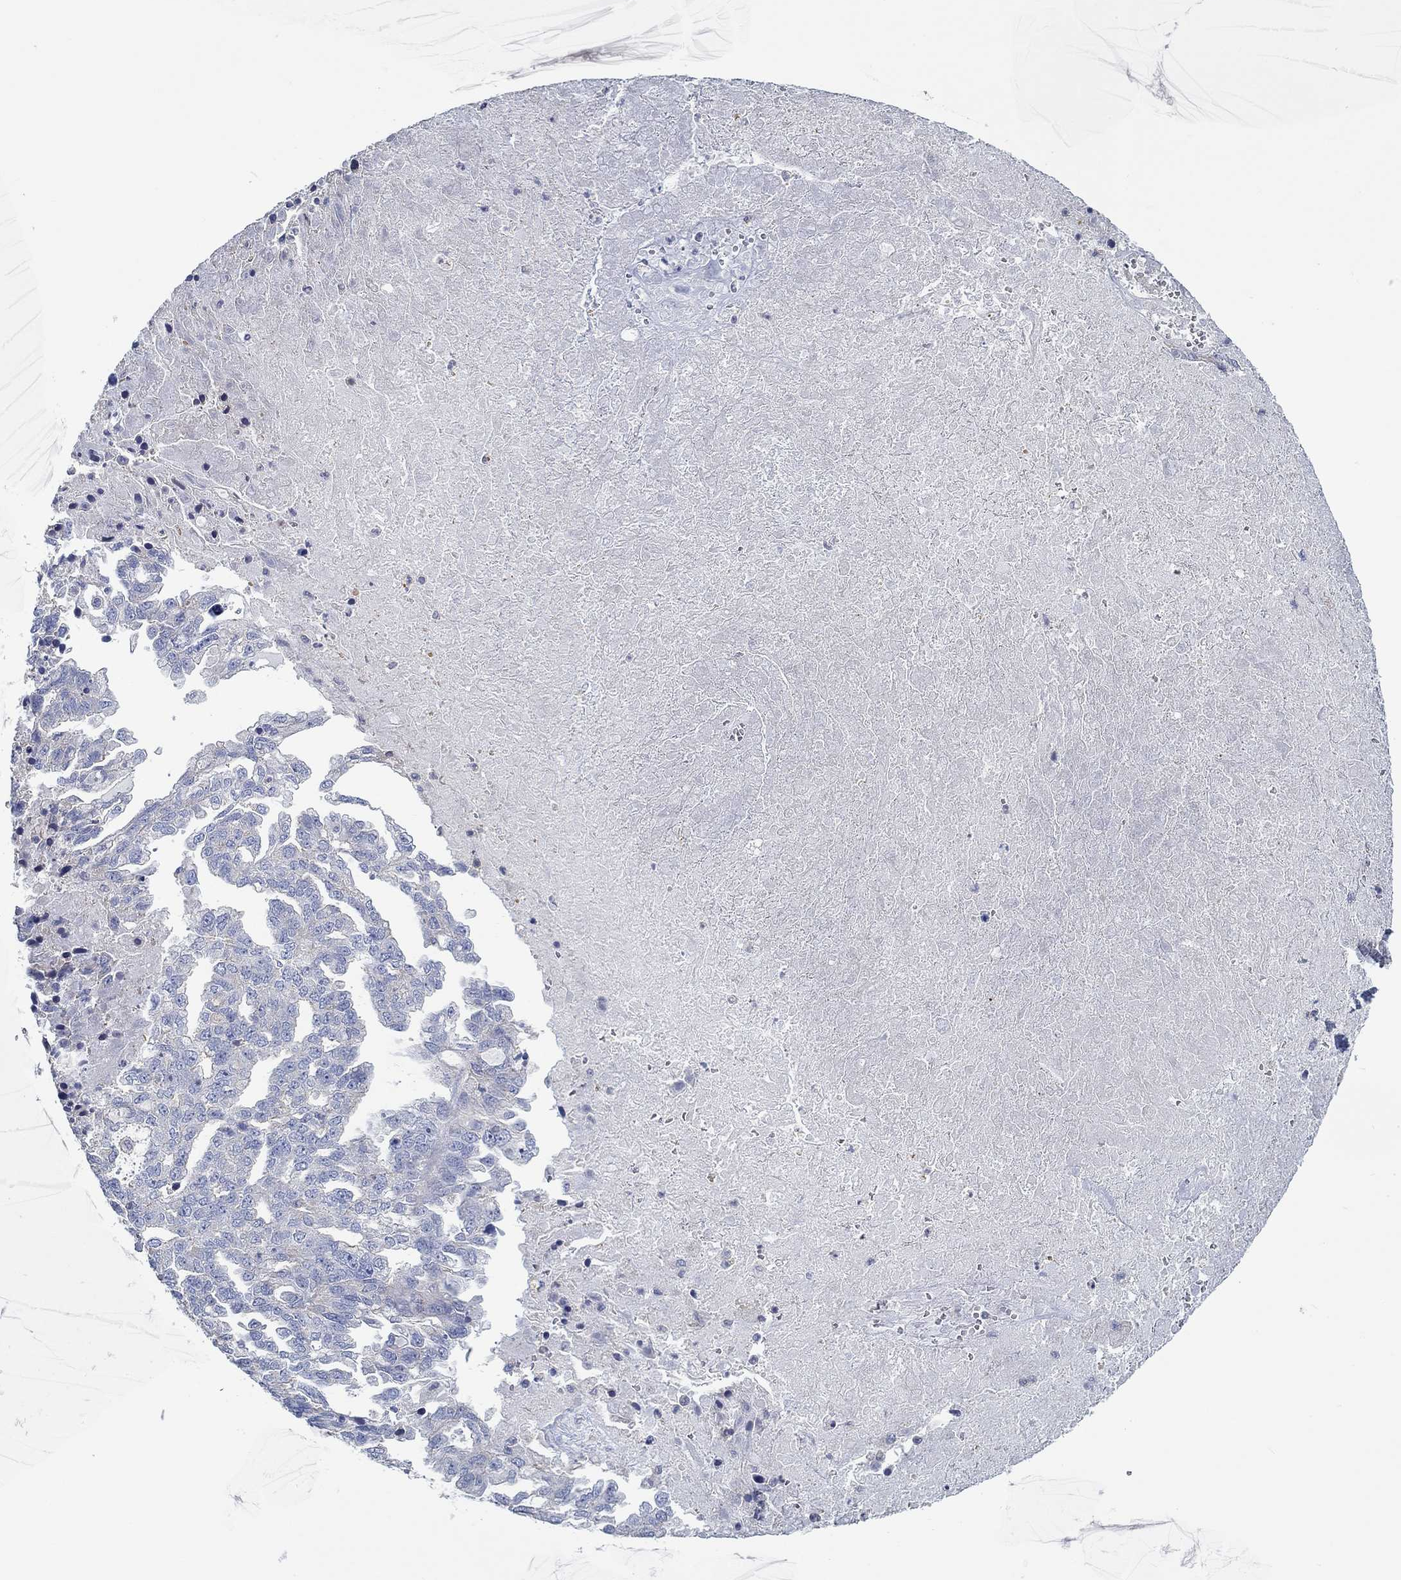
{"staining": {"intensity": "negative", "quantity": "none", "location": "none"}, "tissue": "ovarian cancer", "cell_type": "Tumor cells", "image_type": "cancer", "snomed": [{"axis": "morphology", "description": "Cystadenocarcinoma, serous, NOS"}, {"axis": "topography", "description": "Ovary"}], "caption": "An immunohistochemistry photomicrograph of ovarian serous cystadenocarcinoma is shown. There is no staining in tumor cells of ovarian serous cystadenocarcinoma.", "gene": "BBOF1", "patient": {"sex": "female", "age": 51}}